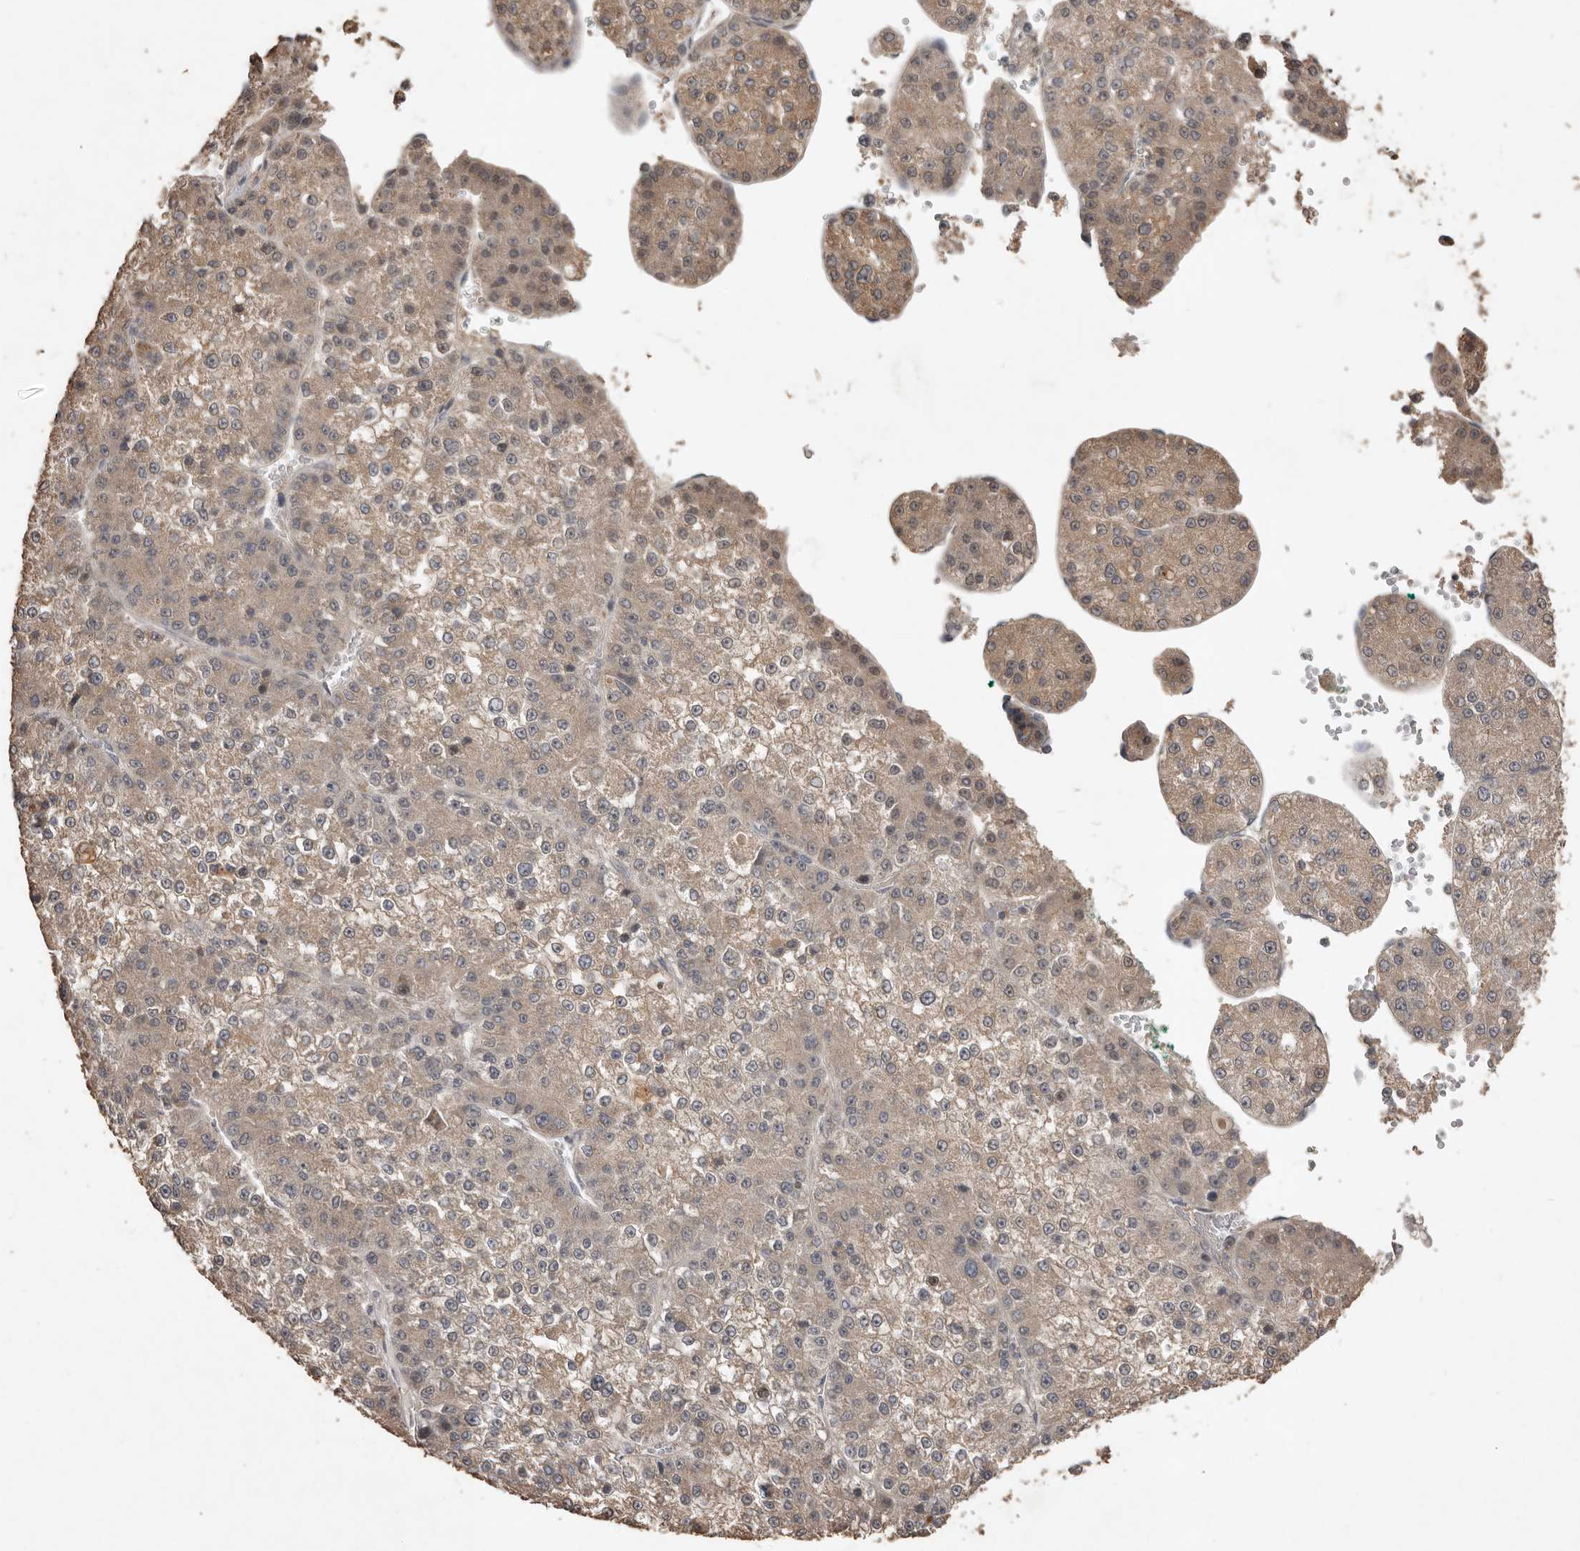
{"staining": {"intensity": "weak", "quantity": ">75%", "location": "cytoplasmic/membranous"}, "tissue": "liver cancer", "cell_type": "Tumor cells", "image_type": "cancer", "snomed": [{"axis": "morphology", "description": "Carcinoma, Hepatocellular, NOS"}, {"axis": "topography", "description": "Liver"}], "caption": "Immunohistochemistry (IHC) of liver cancer (hepatocellular carcinoma) shows low levels of weak cytoplasmic/membranous positivity in about >75% of tumor cells.", "gene": "BAMBI", "patient": {"sex": "female", "age": 73}}